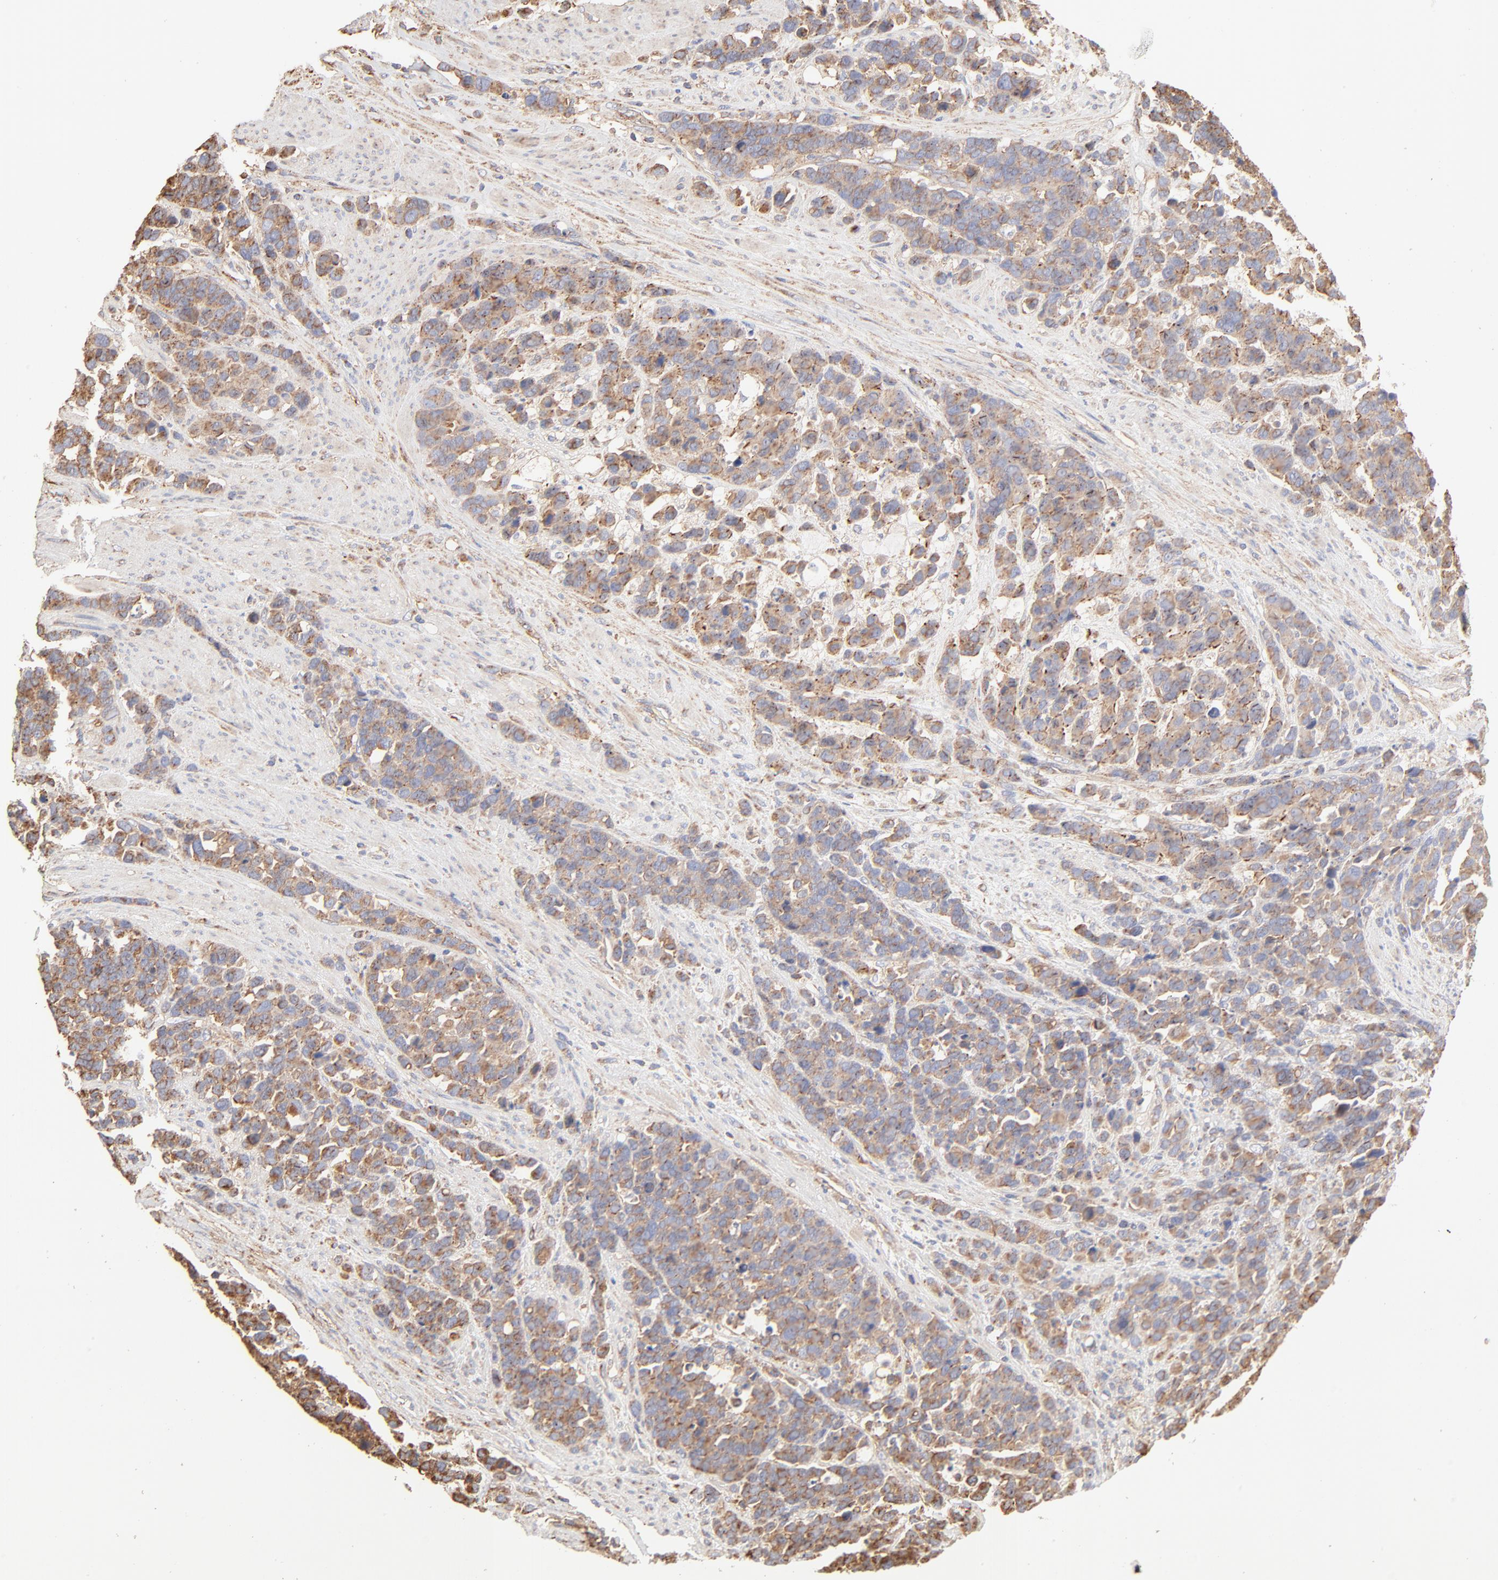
{"staining": {"intensity": "moderate", "quantity": ">75%", "location": "cytoplasmic/membranous"}, "tissue": "stomach cancer", "cell_type": "Tumor cells", "image_type": "cancer", "snomed": [{"axis": "morphology", "description": "Adenocarcinoma, NOS"}, {"axis": "topography", "description": "Stomach, upper"}], "caption": "Immunohistochemistry (IHC) (DAB) staining of stomach cancer (adenocarcinoma) exhibits moderate cytoplasmic/membranous protein expression in approximately >75% of tumor cells.", "gene": "CLTB", "patient": {"sex": "male", "age": 71}}